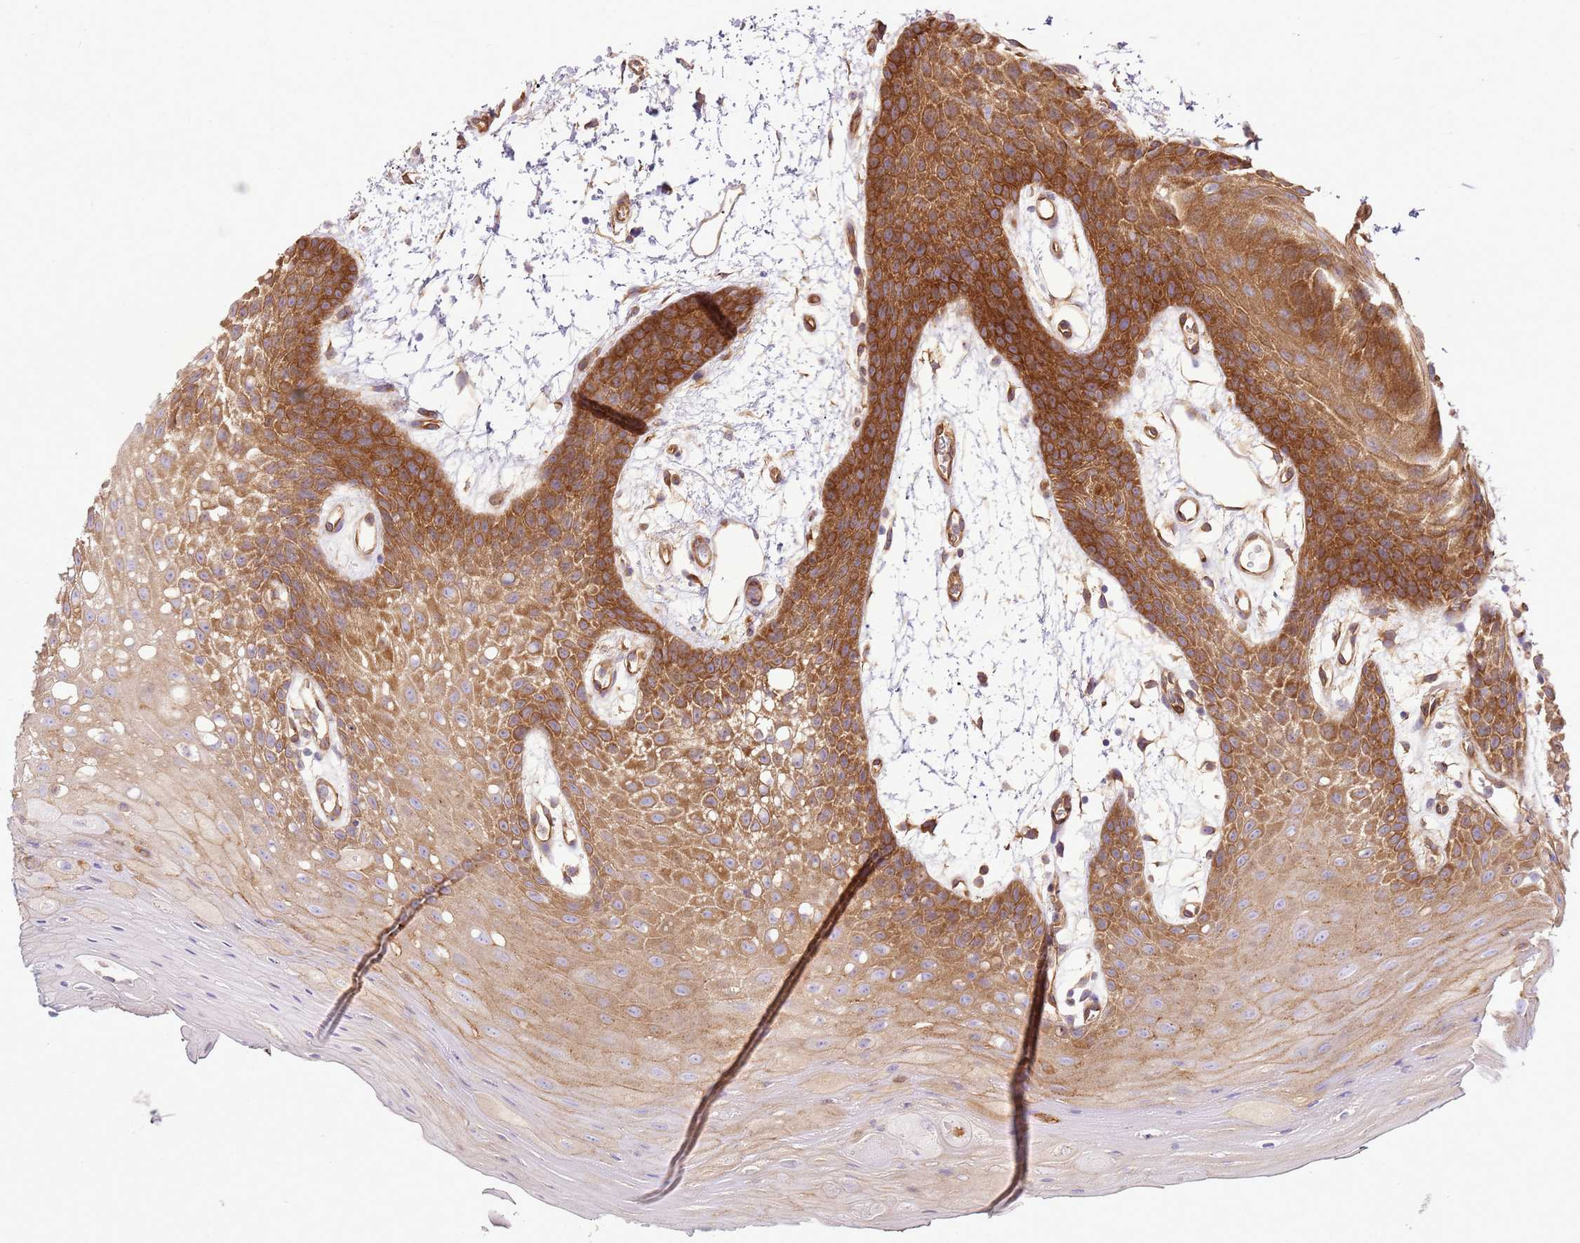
{"staining": {"intensity": "strong", "quantity": "25%-75%", "location": "cytoplasmic/membranous"}, "tissue": "oral mucosa", "cell_type": "Squamous epithelial cells", "image_type": "normal", "snomed": [{"axis": "morphology", "description": "Normal tissue, NOS"}, {"axis": "topography", "description": "Oral tissue"}, {"axis": "topography", "description": "Tounge, NOS"}], "caption": "This is a photomicrograph of immunohistochemistry staining of benign oral mucosa, which shows strong positivity in the cytoplasmic/membranous of squamous epithelial cells.", "gene": "SNX21", "patient": {"sex": "female", "age": 59}}